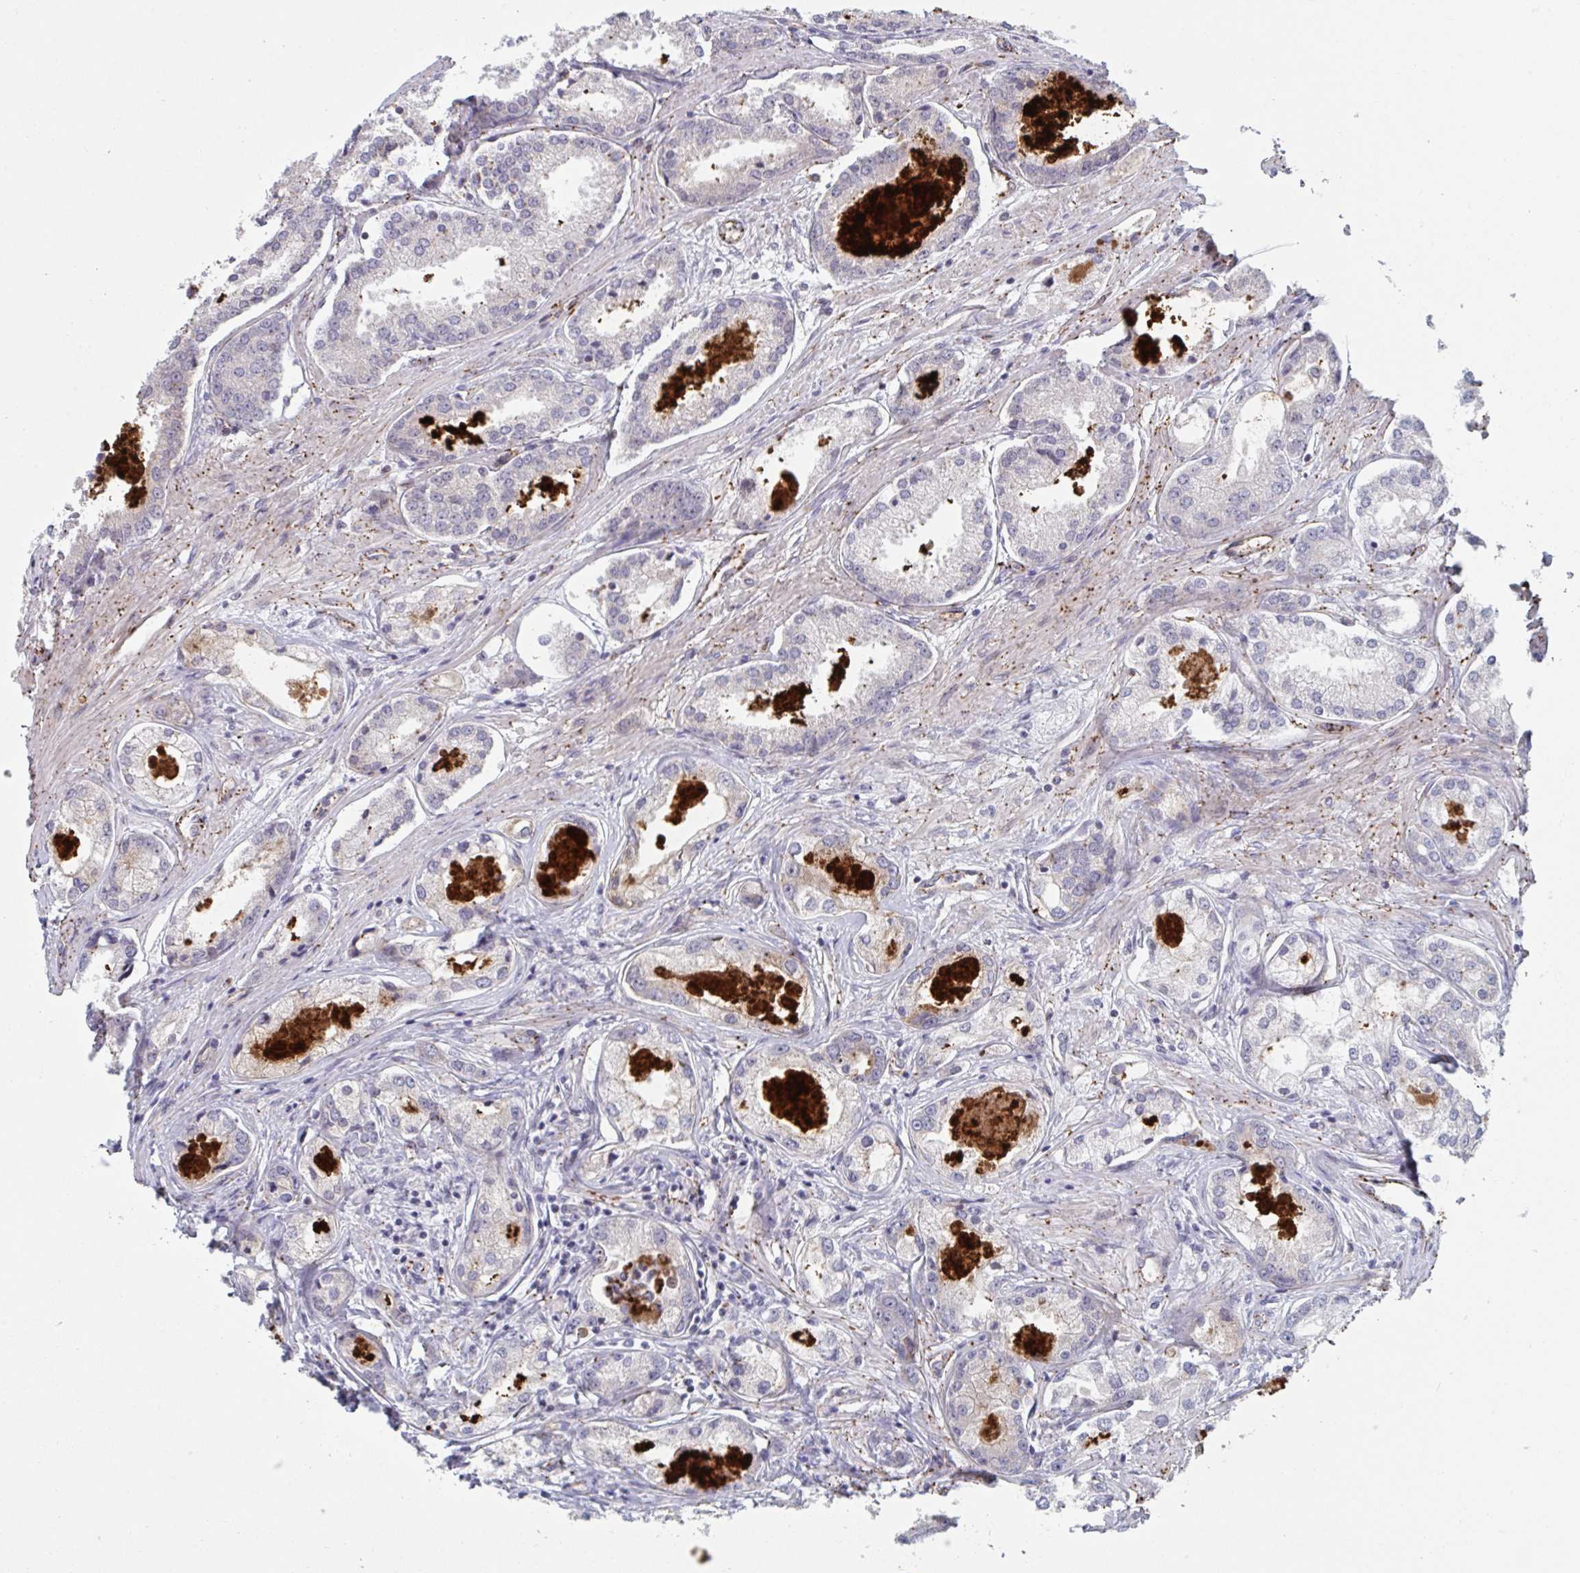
{"staining": {"intensity": "negative", "quantity": "none", "location": "none"}, "tissue": "prostate cancer", "cell_type": "Tumor cells", "image_type": "cancer", "snomed": [{"axis": "morphology", "description": "Adenocarcinoma, Low grade"}, {"axis": "topography", "description": "Prostate"}], "caption": "Immunohistochemical staining of prostate adenocarcinoma (low-grade) reveals no significant staining in tumor cells.", "gene": "TNFSF10", "patient": {"sex": "male", "age": 68}}